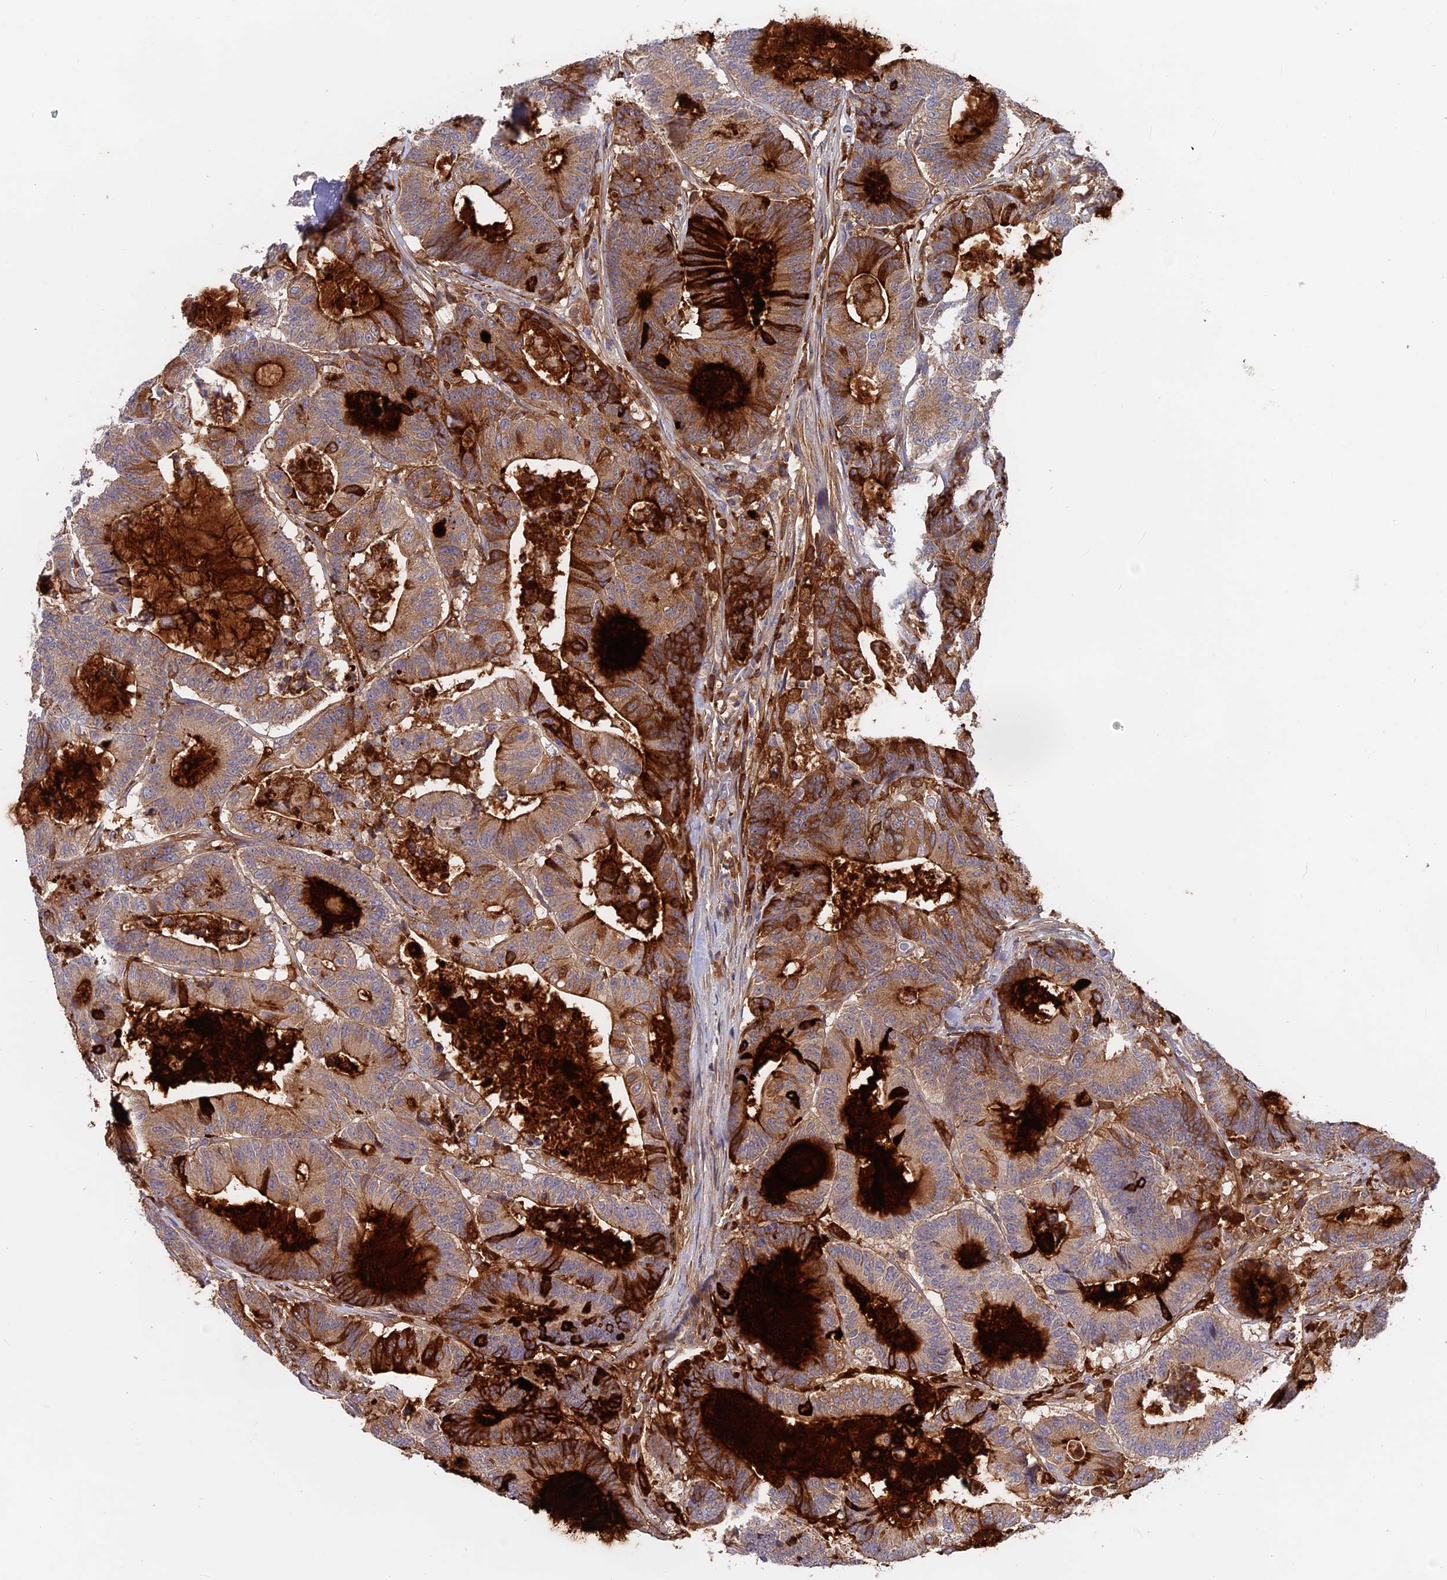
{"staining": {"intensity": "moderate", "quantity": ">75%", "location": "cytoplasmic/membranous"}, "tissue": "colorectal cancer", "cell_type": "Tumor cells", "image_type": "cancer", "snomed": [{"axis": "morphology", "description": "Adenocarcinoma, NOS"}, {"axis": "topography", "description": "Colon"}], "caption": "High-power microscopy captured an immunohistochemistry (IHC) photomicrograph of colorectal cancer, revealing moderate cytoplasmic/membranous expression in approximately >75% of tumor cells.", "gene": "TENT4B", "patient": {"sex": "female", "age": 84}}